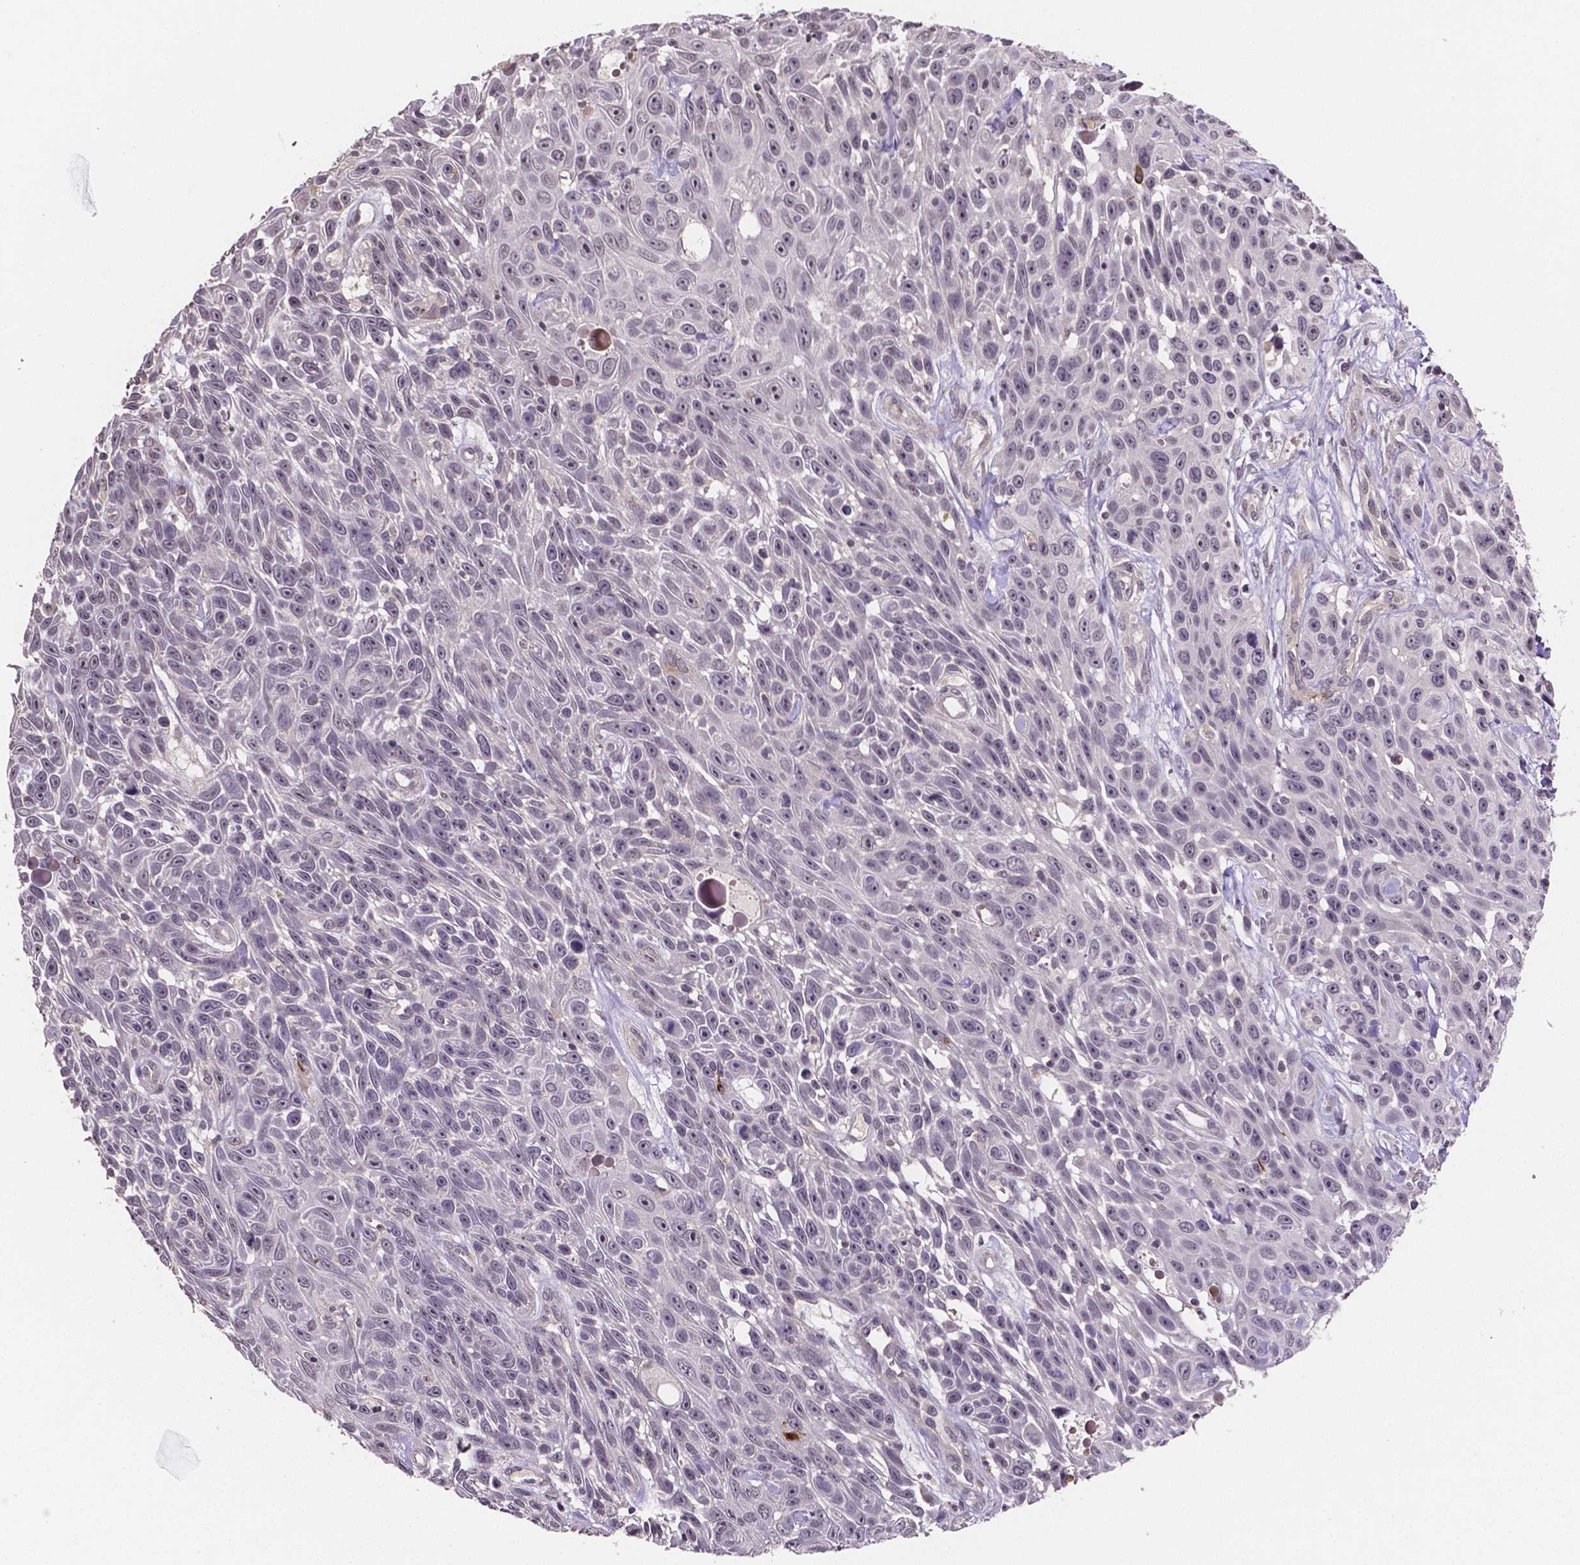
{"staining": {"intensity": "negative", "quantity": "none", "location": "none"}, "tissue": "skin cancer", "cell_type": "Tumor cells", "image_type": "cancer", "snomed": [{"axis": "morphology", "description": "Squamous cell carcinoma, NOS"}, {"axis": "topography", "description": "Skin"}], "caption": "Micrograph shows no protein staining in tumor cells of skin squamous cell carcinoma tissue.", "gene": "NRGN", "patient": {"sex": "male", "age": 82}}